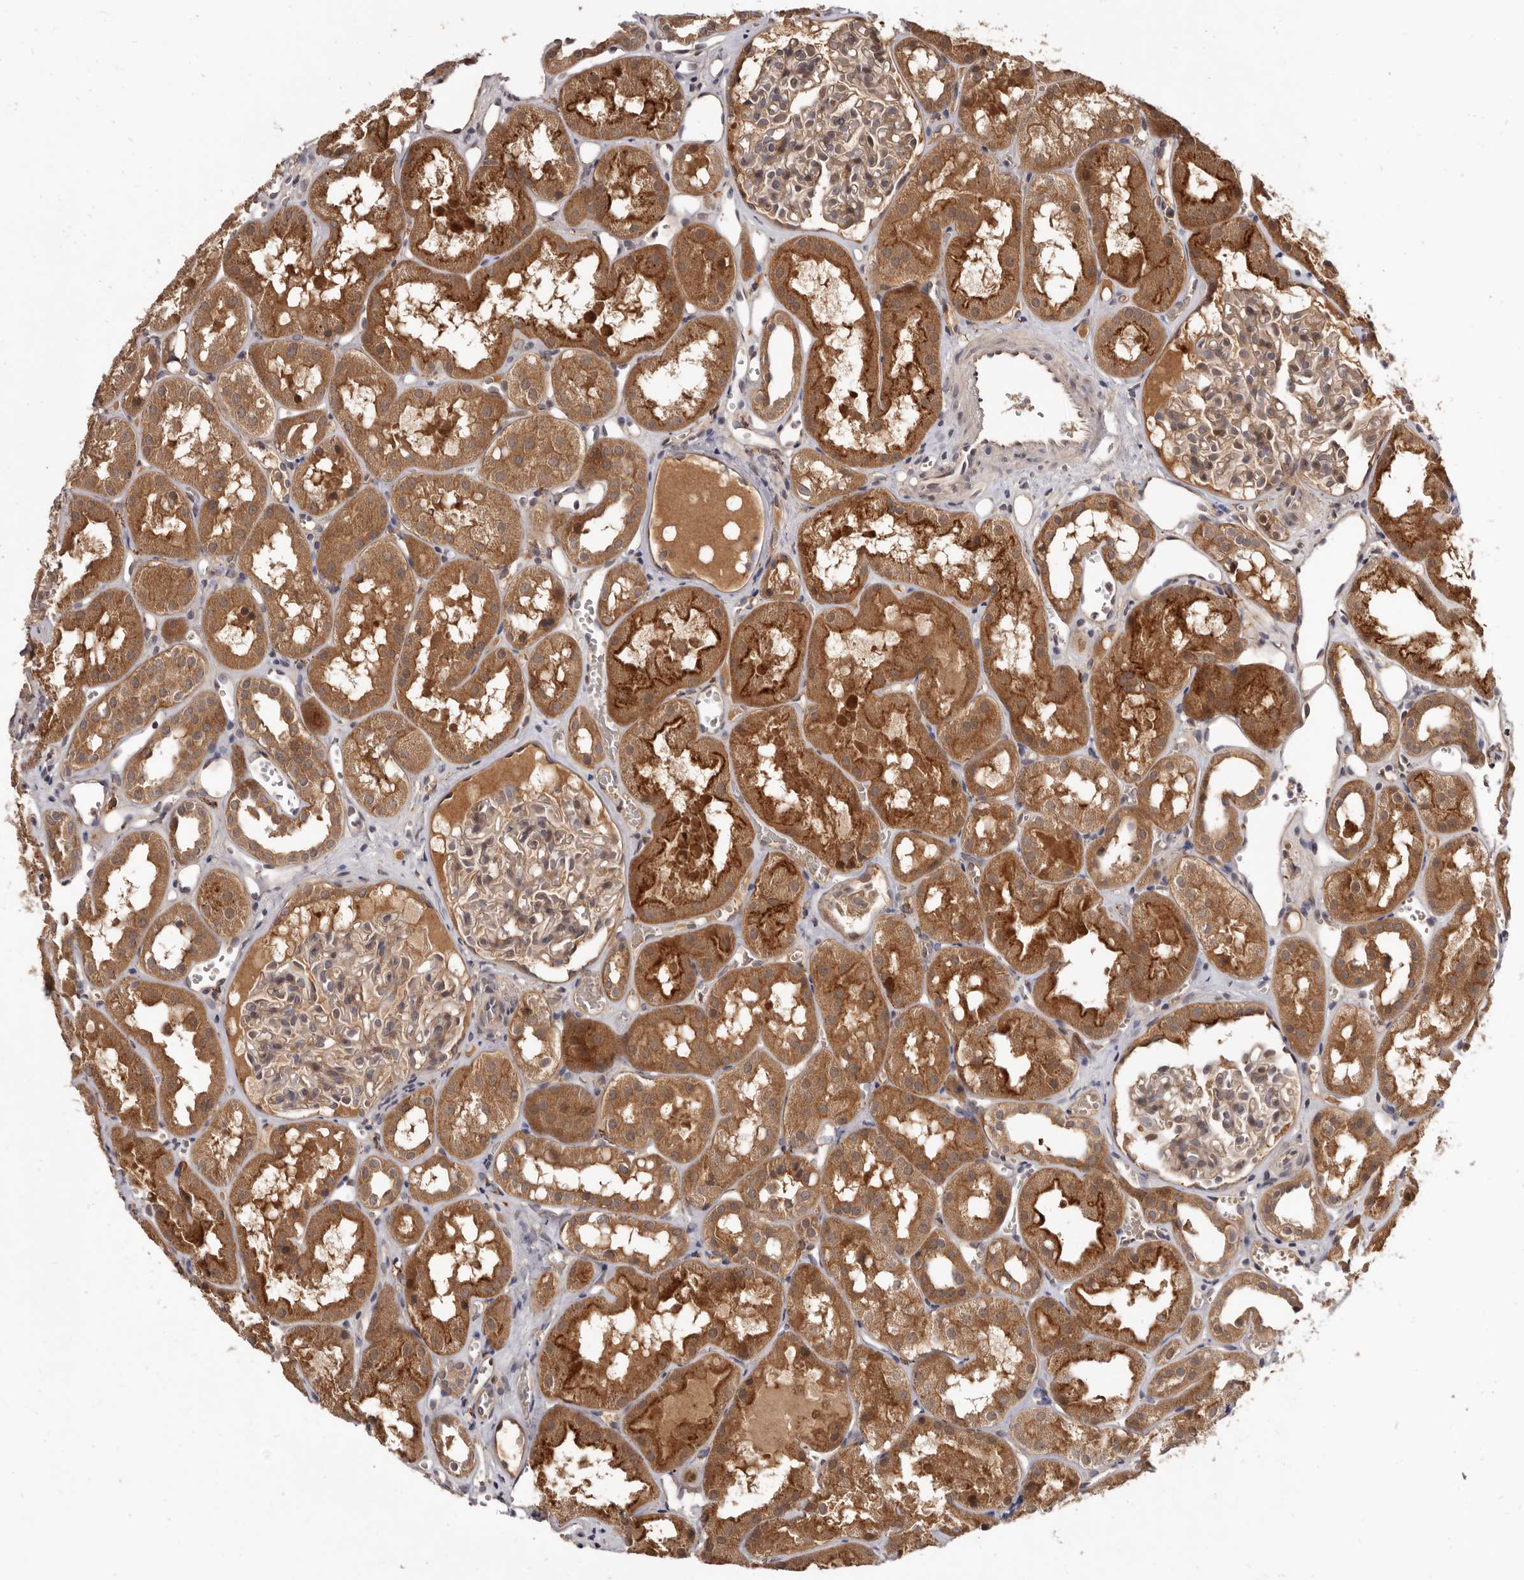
{"staining": {"intensity": "weak", "quantity": ">75%", "location": "cytoplasmic/membranous"}, "tissue": "kidney", "cell_type": "Cells in glomeruli", "image_type": "normal", "snomed": [{"axis": "morphology", "description": "Normal tissue, NOS"}, {"axis": "topography", "description": "Kidney"}], "caption": "Protein staining reveals weak cytoplasmic/membranous positivity in approximately >75% of cells in glomeruli in benign kidney.", "gene": "INAVA", "patient": {"sex": "male", "age": 16}}